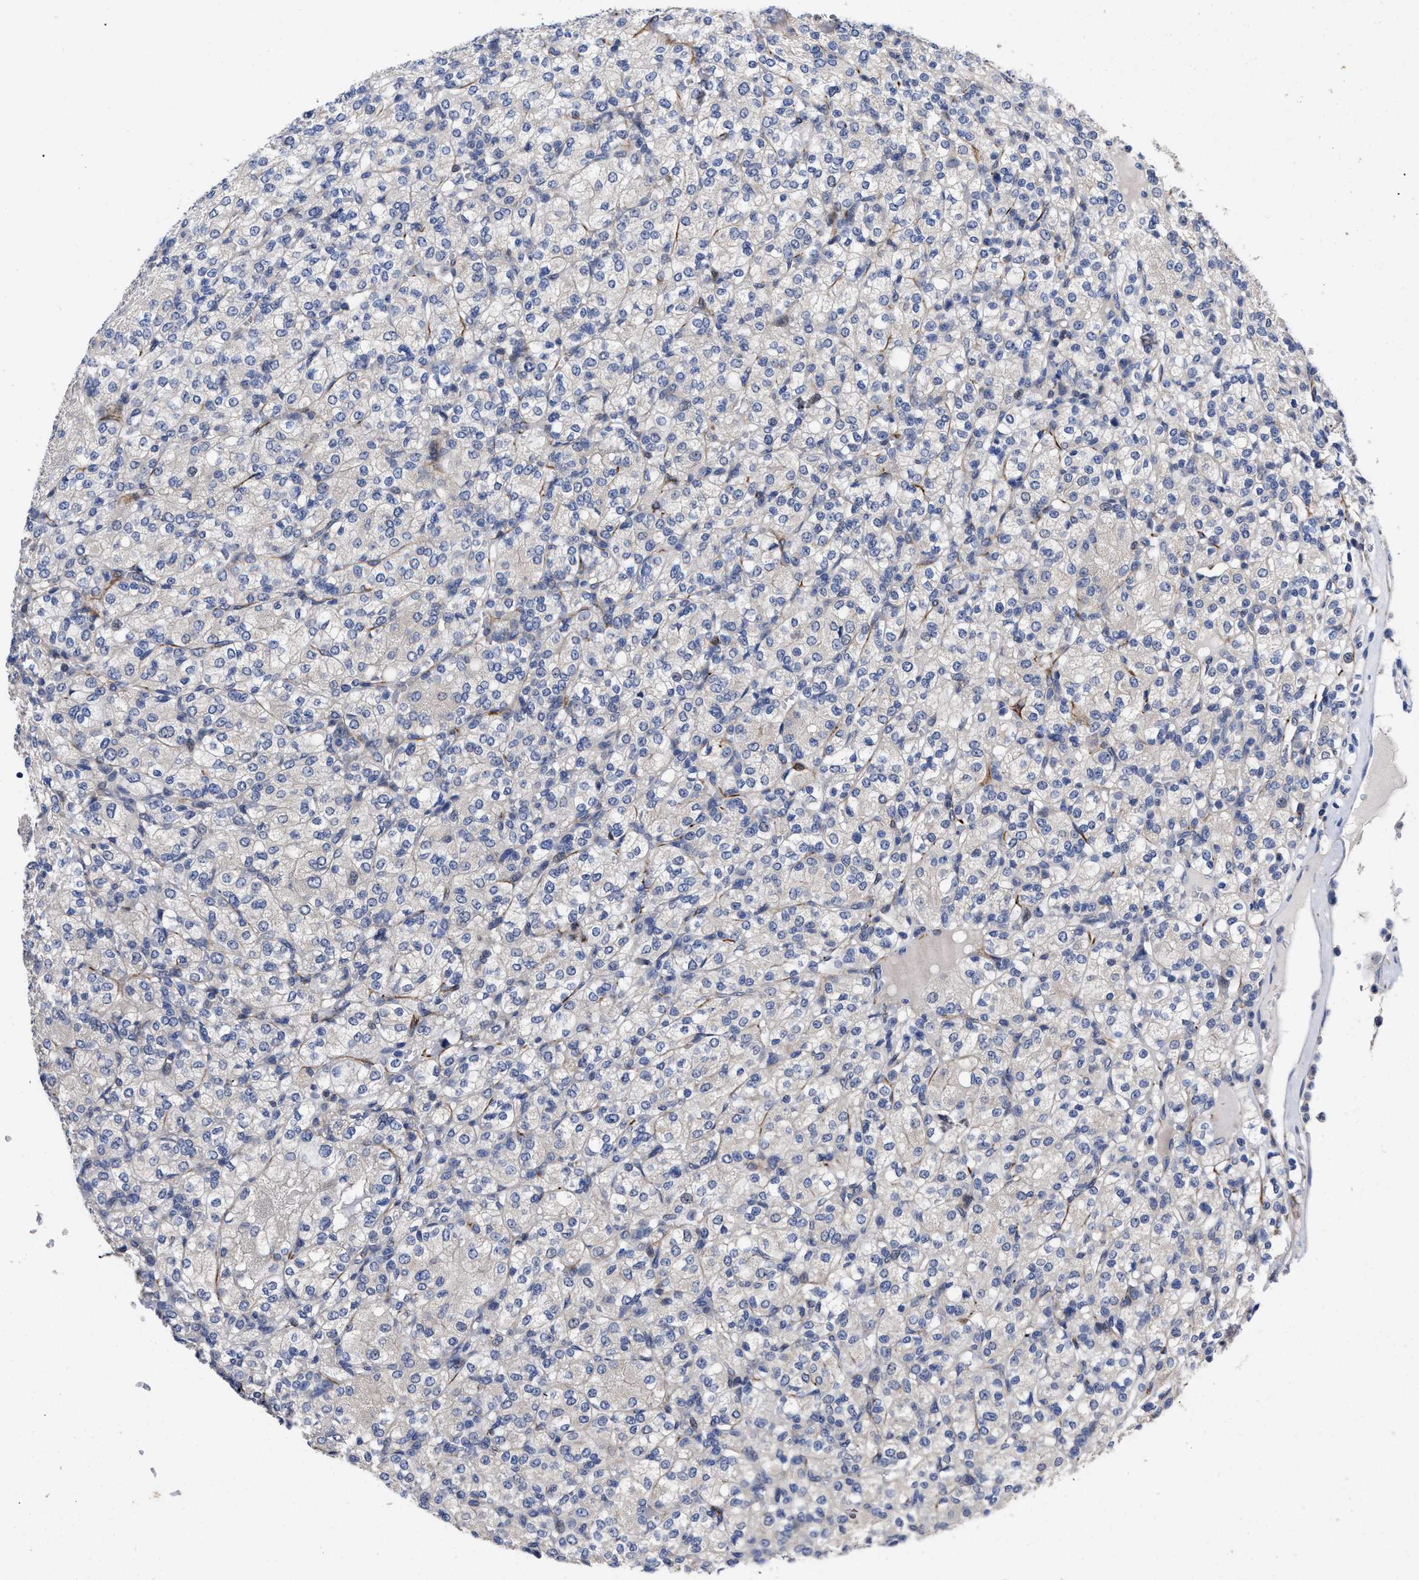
{"staining": {"intensity": "negative", "quantity": "none", "location": "none"}, "tissue": "renal cancer", "cell_type": "Tumor cells", "image_type": "cancer", "snomed": [{"axis": "morphology", "description": "Adenocarcinoma, NOS"}, {"axis": "topography", "description": "Kidney"}], "caption": "Immunohistochemical staining of human renal adenocarcinoma reveals no significant staining in tumor cells. (DAB (3,3'-diaminobenzidine) immunohistochemistry with hematoxylin counter stain).", "gene": "CCN5", "patient": {"sex": "male", "age": 77}}